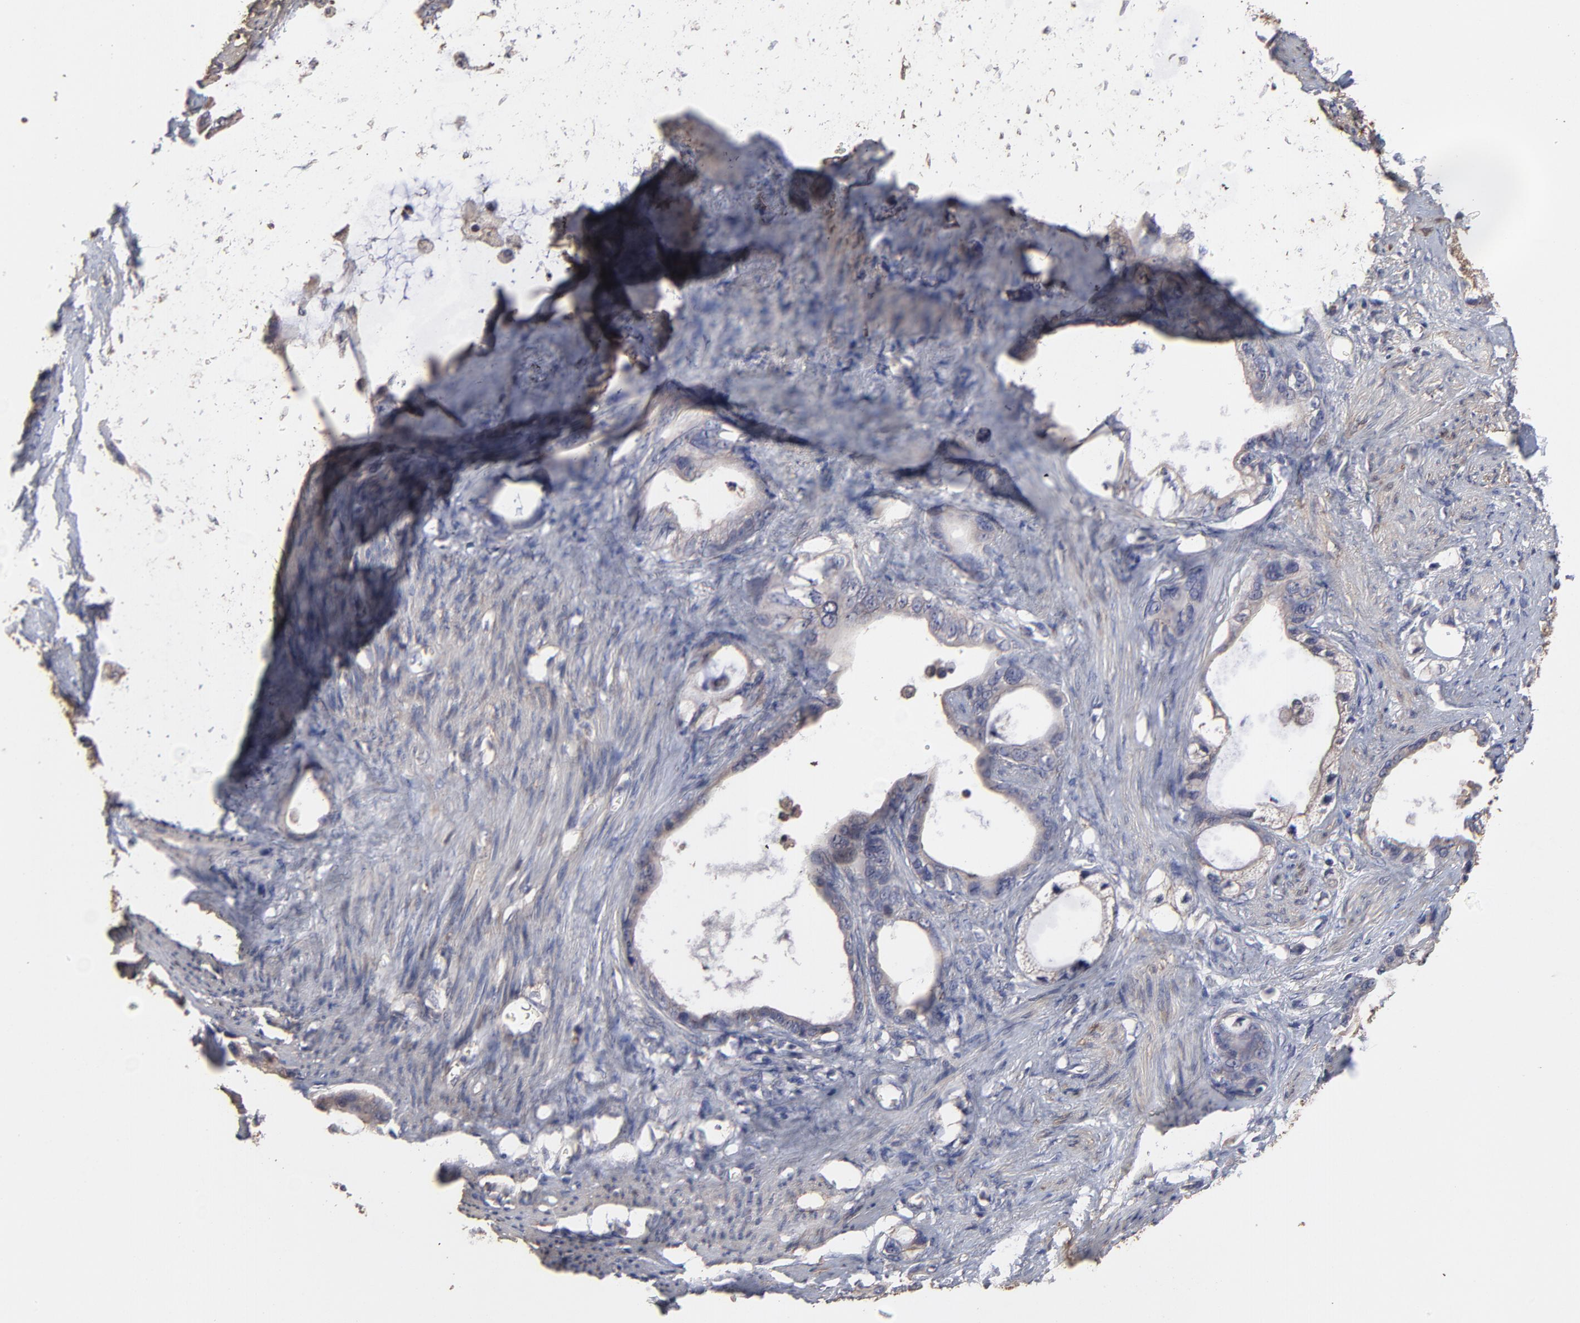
{"staining": {"intensity": "weak", "quantity": ">75%", "location": "cytoplasmic/membranous"}, "tissue": "stomach cancer", "cell_type": "Tumor cells", "image_type": "cancer", "snomed": [{"axis": "morphology", "description": "Adenocarcinoma, NOS"}, {"axis": "topography", "description": "Stomach"}], "caption": "A high-resolution histopathology image shows immunohistochemistry staining of stomach adenocarcinoma, which displays weak cytoplasmic/membranous staining in approximately >75% of tumor cells.", "gene": "TANGO2", "patient": {"sex": "female", "age": 75}}